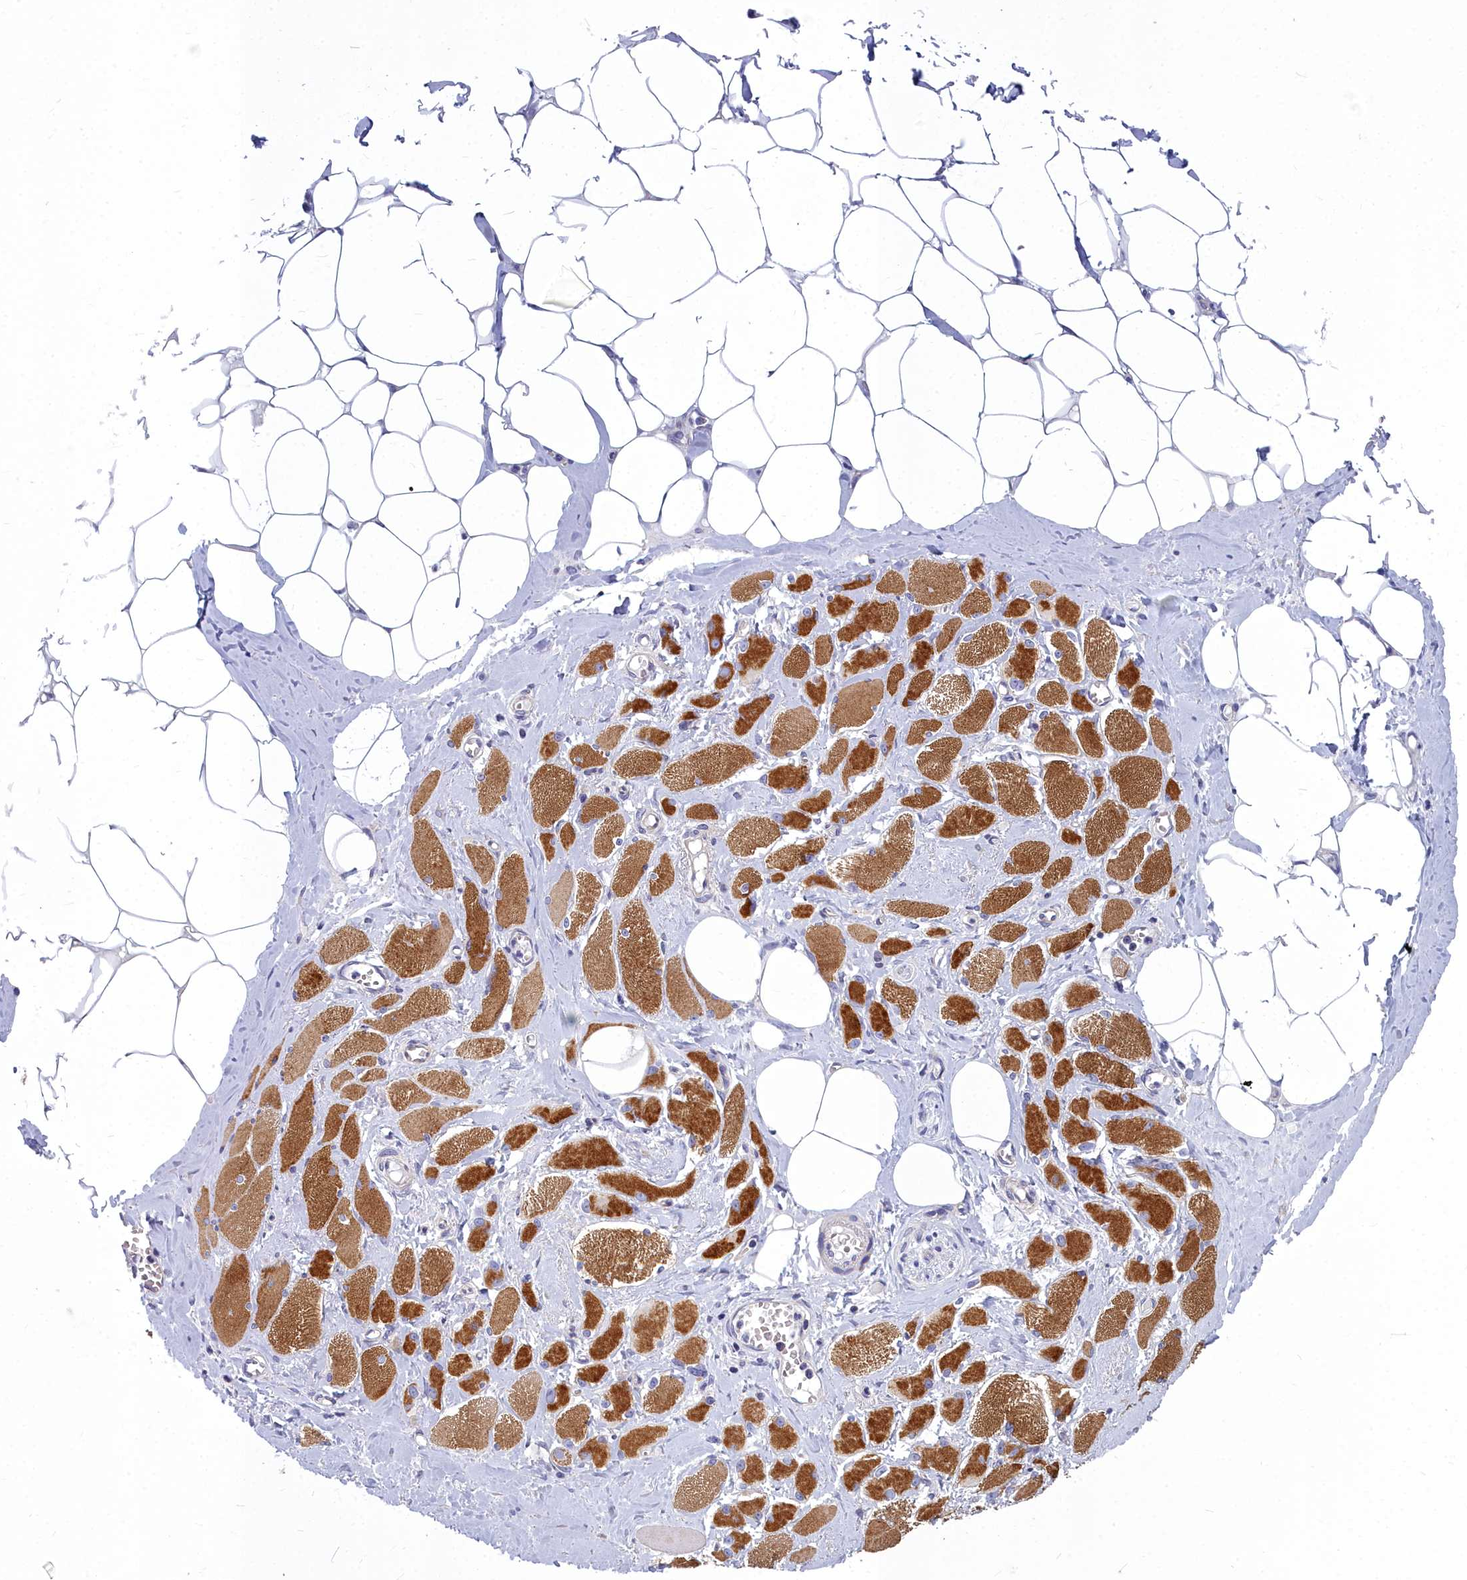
{"staining": {"intensity": "strong", "quantity": ">75%", "location": "cytoplasmic/membranous"}, "tissue": "skeletal muscle", "cell_type": "Myocytes", "image_type": "normal", "snomed": [{"axis": "morphology", "description": "Normal tissue, NOS"}, {"axis": "morphology", "description": "Basal cell carcinoma"}, {"axis": "topography", "description": "Skeletal muscle"}], "caption": "Protein expression analysis of unremarkable skeletal muscle demonstrates strong cytoplasmic/membranous positivity in approximately >75% of myocytes.", "gene": "COX20", "patient": {"sex": "female", "age": 64}}